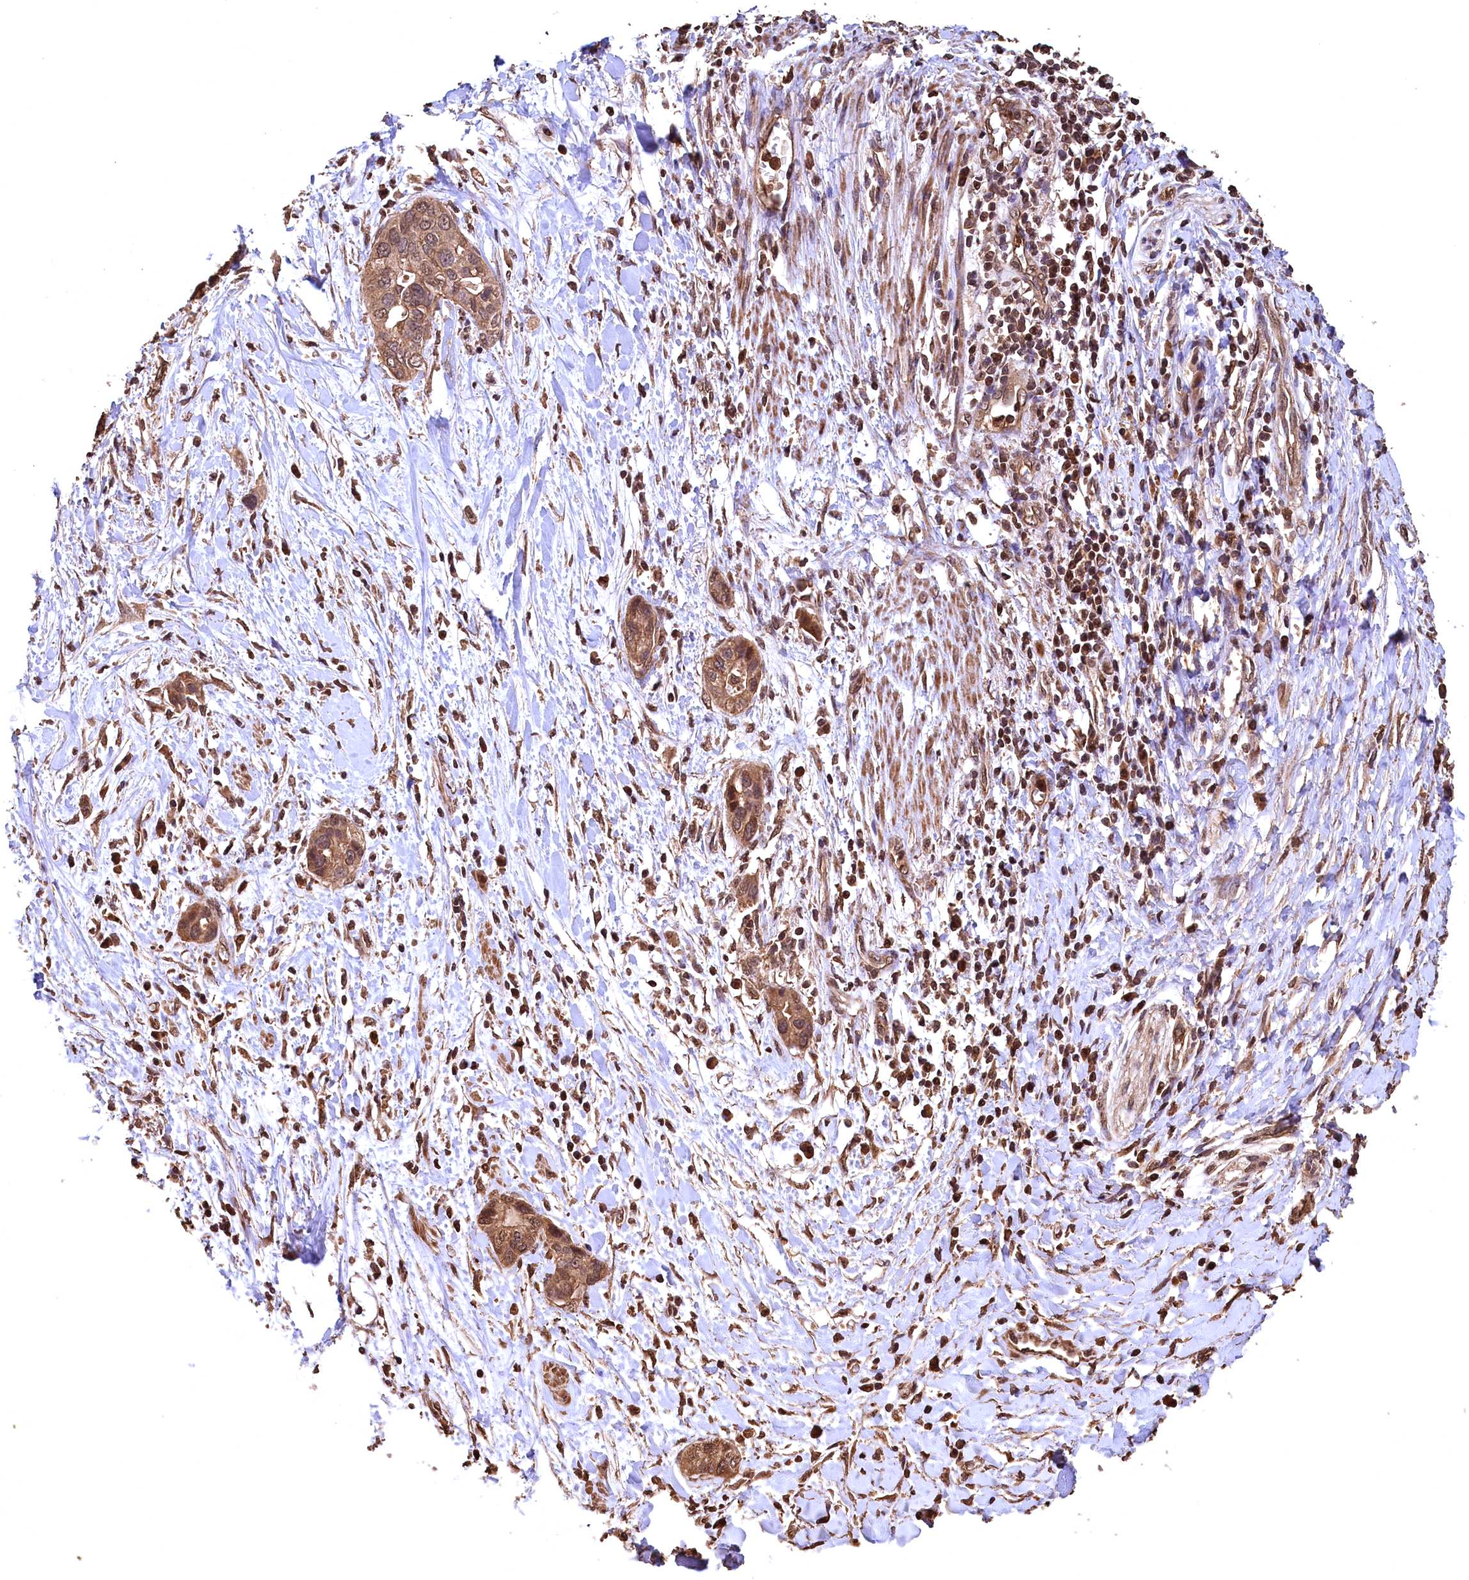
{"staining": {"intensity": "moderate", "quantity": ">75%", "location": "cytoplasmic/membranous,nuclear"}, "tissue": "pancreatic cancer", "cell_type": "Tumor cells", "image_type": "cancer", "snomed": [{"axis": "morphology", "description": "Normal tissue, NOS"}, {"axis": "morphology", "description": "Adenocarcinoma, NOS"}, {"axis": "topography", "description": "Pancreas"}, {"axis": "topography", "description": "Peripheral nerve tissue"}], "caption": "Immunohistochemistry (IHC) of pancreatic cancer demonstrates medium levels of moderate cytoplasmic/membranous and nuclear positivity in about >75% of tumor cells.", "gene": "CEP57L1", "patient": {"sex": "male", "age": 59}}